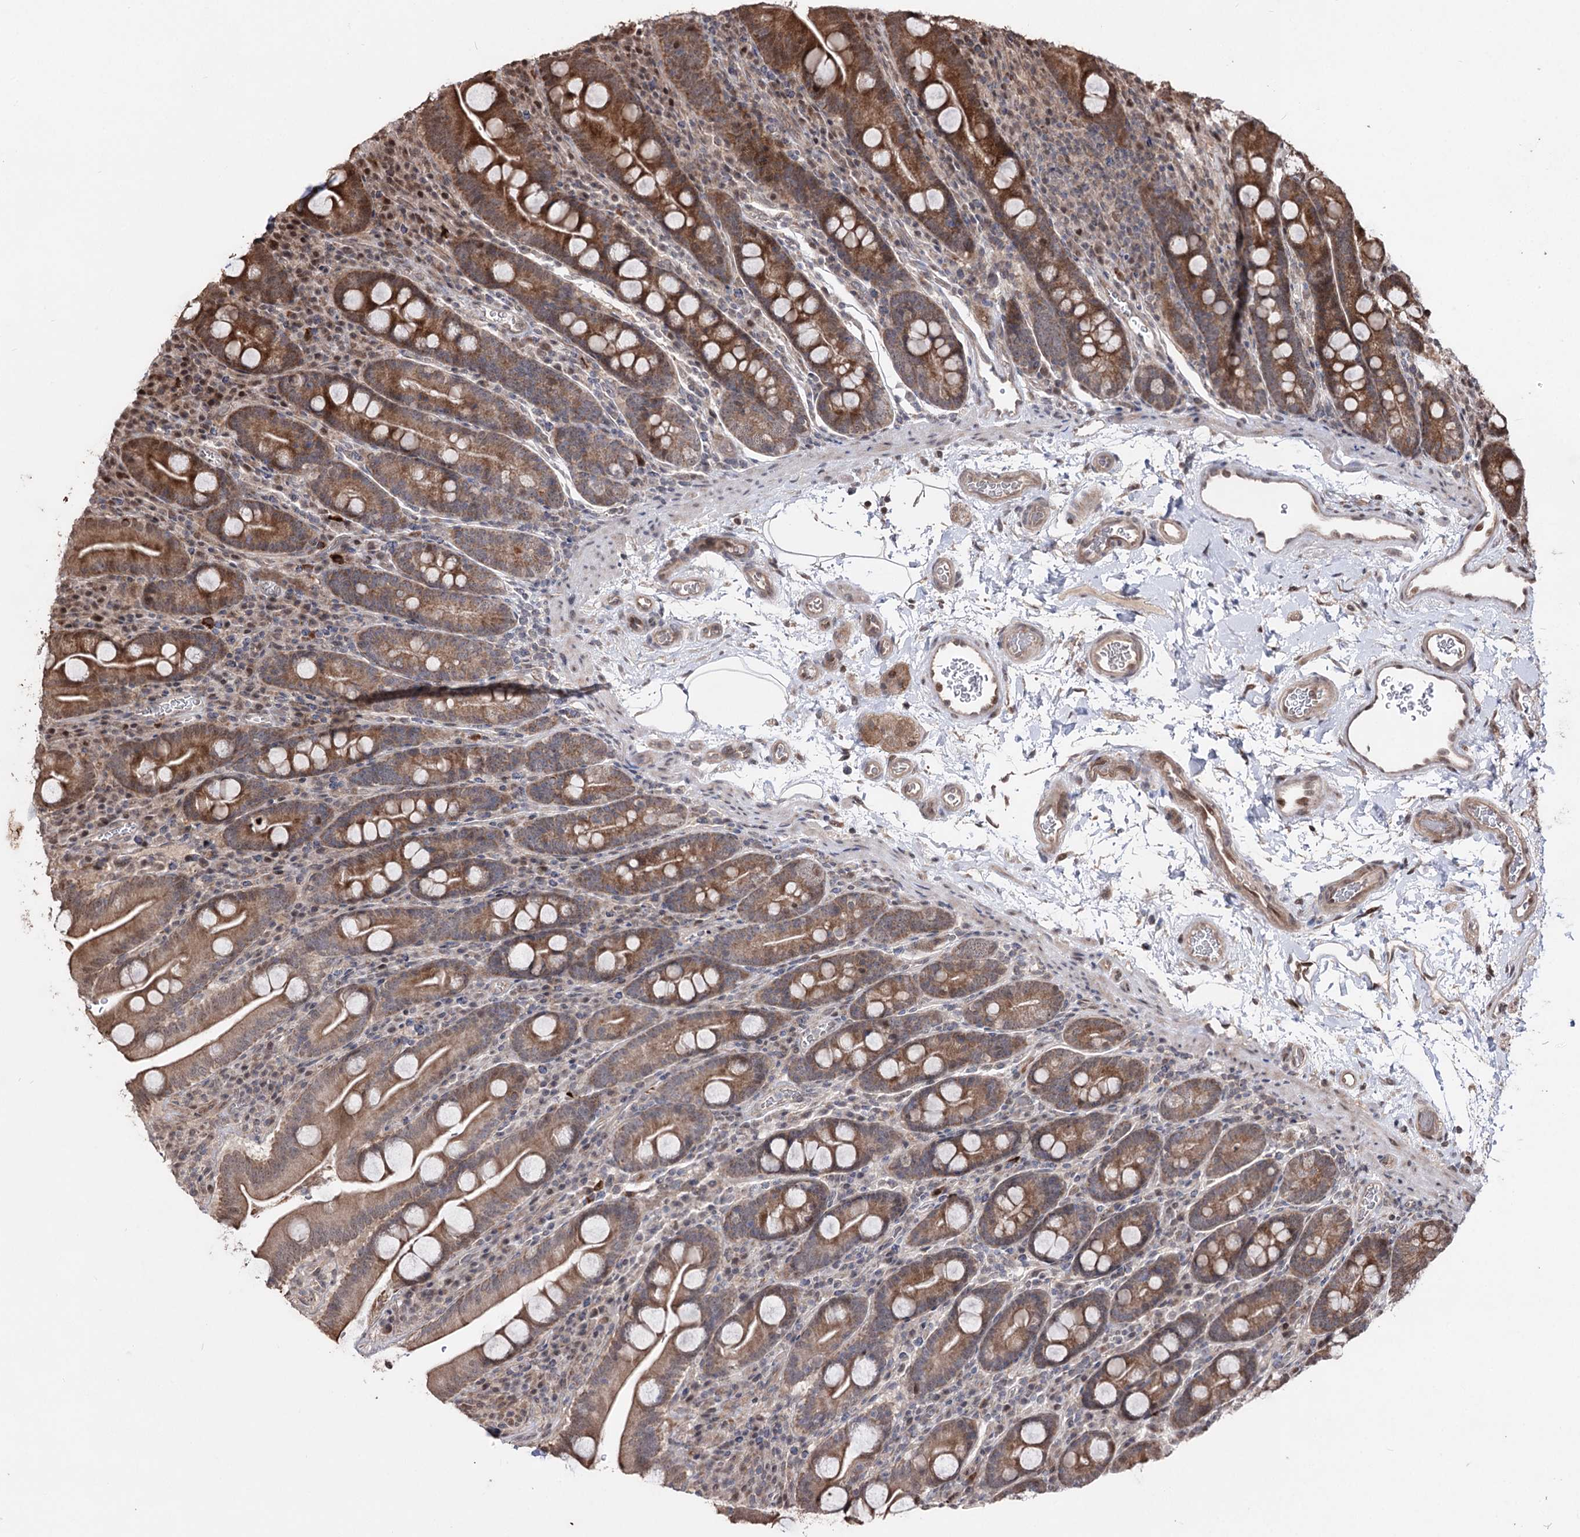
{"staining": {"intensity": "moderate", "quantity": ">75%", "location": "cytoplasmic/membranous"}, "tissue": "duodenum", "cell_type": "Glandular cells", "image_type": "normal", "snomed": [{"axis": "morphology", "description": "Normal tissue, NOS"}, {"axis": "topography", "description": "Duodenum"}], "caption": "Protein analysis of benign duodenum reveals moderate cytoplasmic/membranous staining in approximately >75% of glandular cells.", "gene": "CPNE8", "patient": {"sex": "male", "age": 35}}